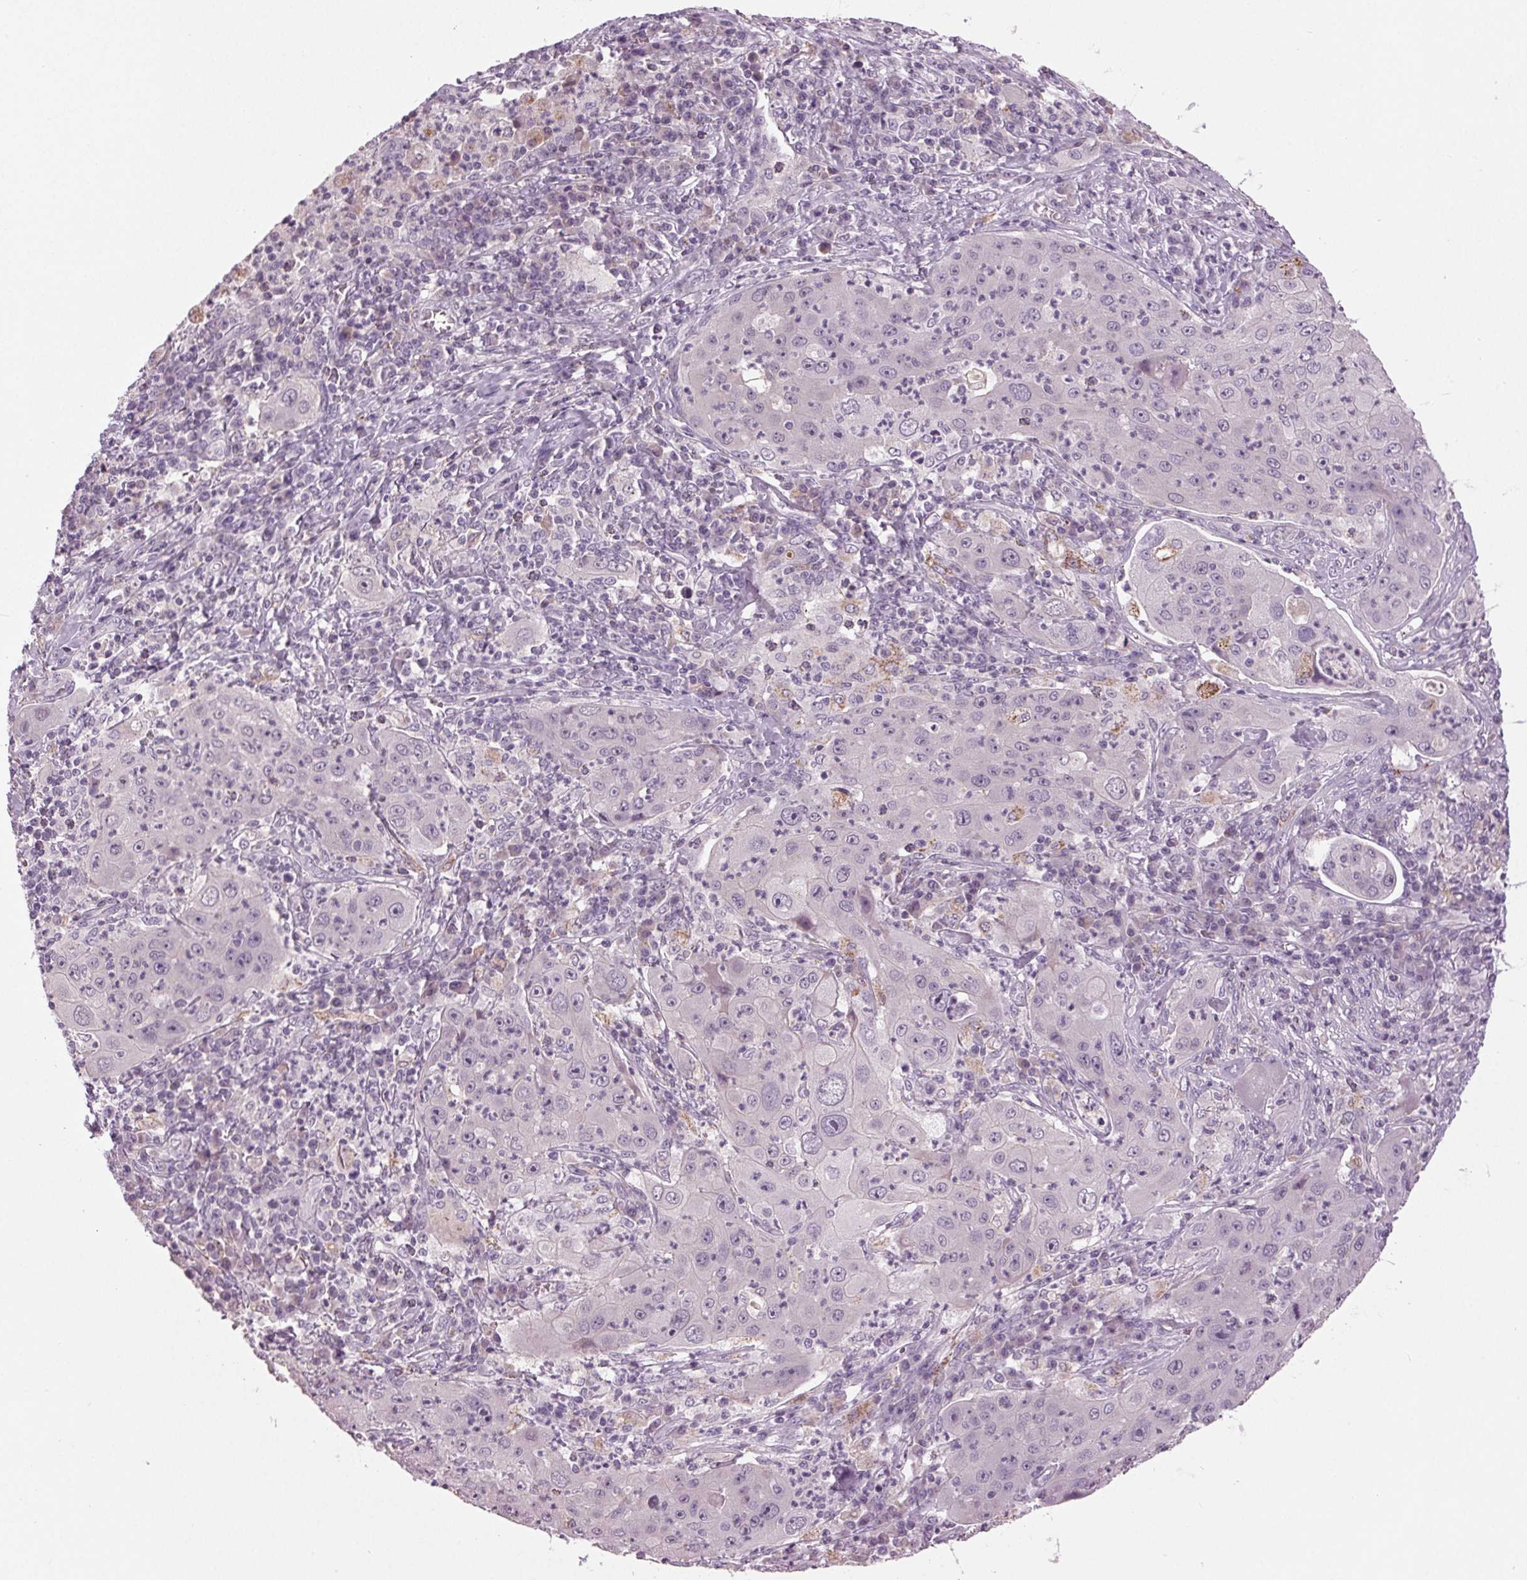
{"staining": {"intensity": "negative", "quantity": "none", "location": "none"}, "tissue": "lung cancer", "cell_type": "Tumor cells", "image_type": "cancer", "snomed": [{"axis": "morphology", "description": "Squamous cell carcinoma, NOS"}, {"axis": "topography", "description": "Lung"}], "caption": "IHC image of lung cancer (squamous cell carcinoma) stained for a protein (brown), which demonstrates no staining in tumor cells.", "gene": "DNAH12", "patient": {"sex": "female", "age": 59}}